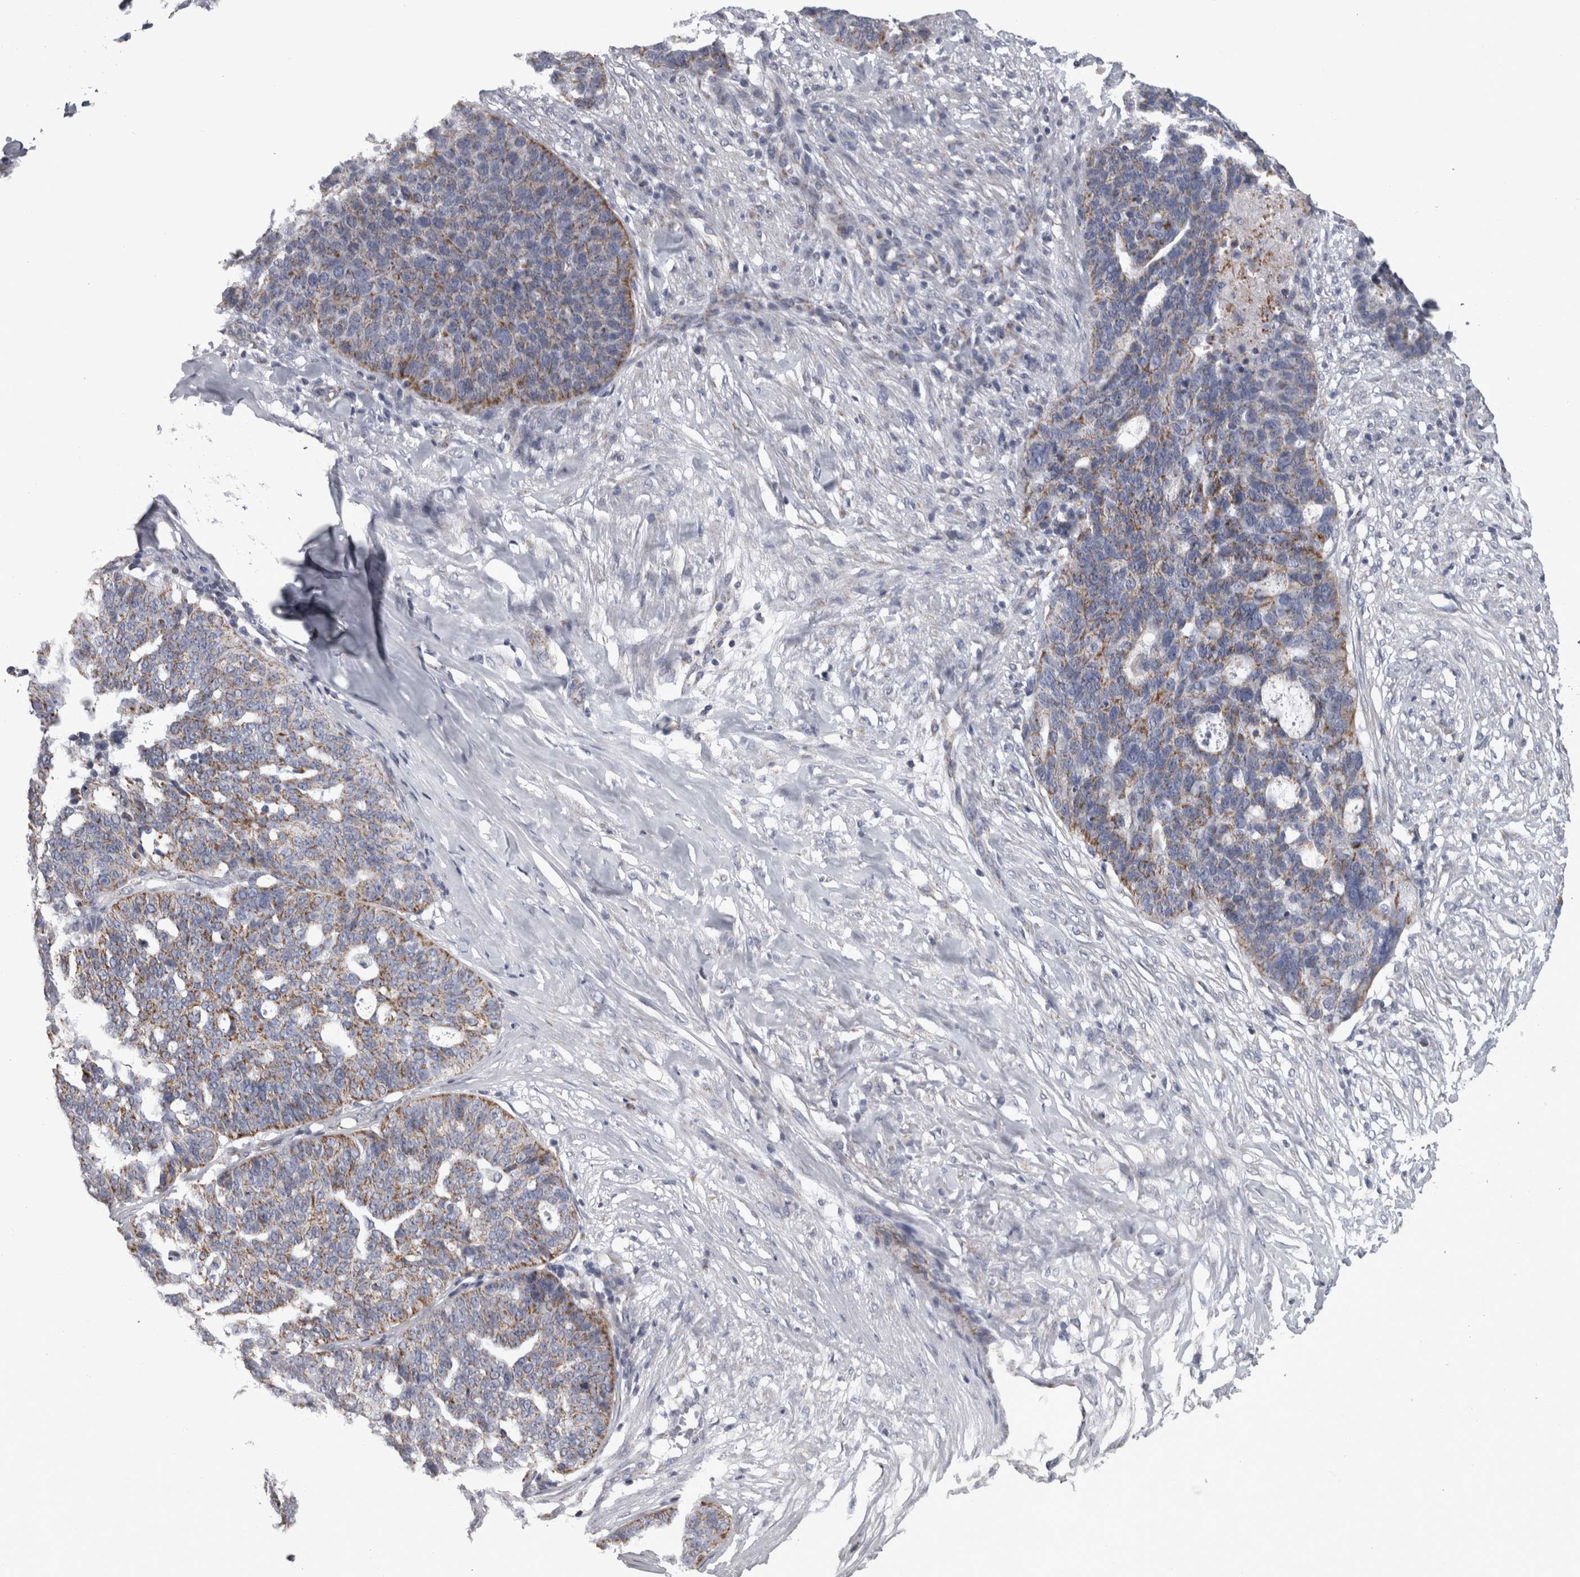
{"staining": {"intensity": "moderate", "quantity": "<25%", "location": "cytoplasmic/membranous"}, "tissue": "ovarian cancer", "cell_type": "Tumor cells", "image_type": "cancer", "snomed": [{"axis": "morphology", "description": "Cystadenocarcinoma, serous, NOS"}, {"axis": "topography", "description": "Ovary"}], "caption": "The histopathology image demonstrates a brown stain indicating the presence of a protein in the cytoplasmic/membranous of tumor cells in ovarian cancer.", "gene": "DBT", "patient": {"sex": "female", "age": 59}}